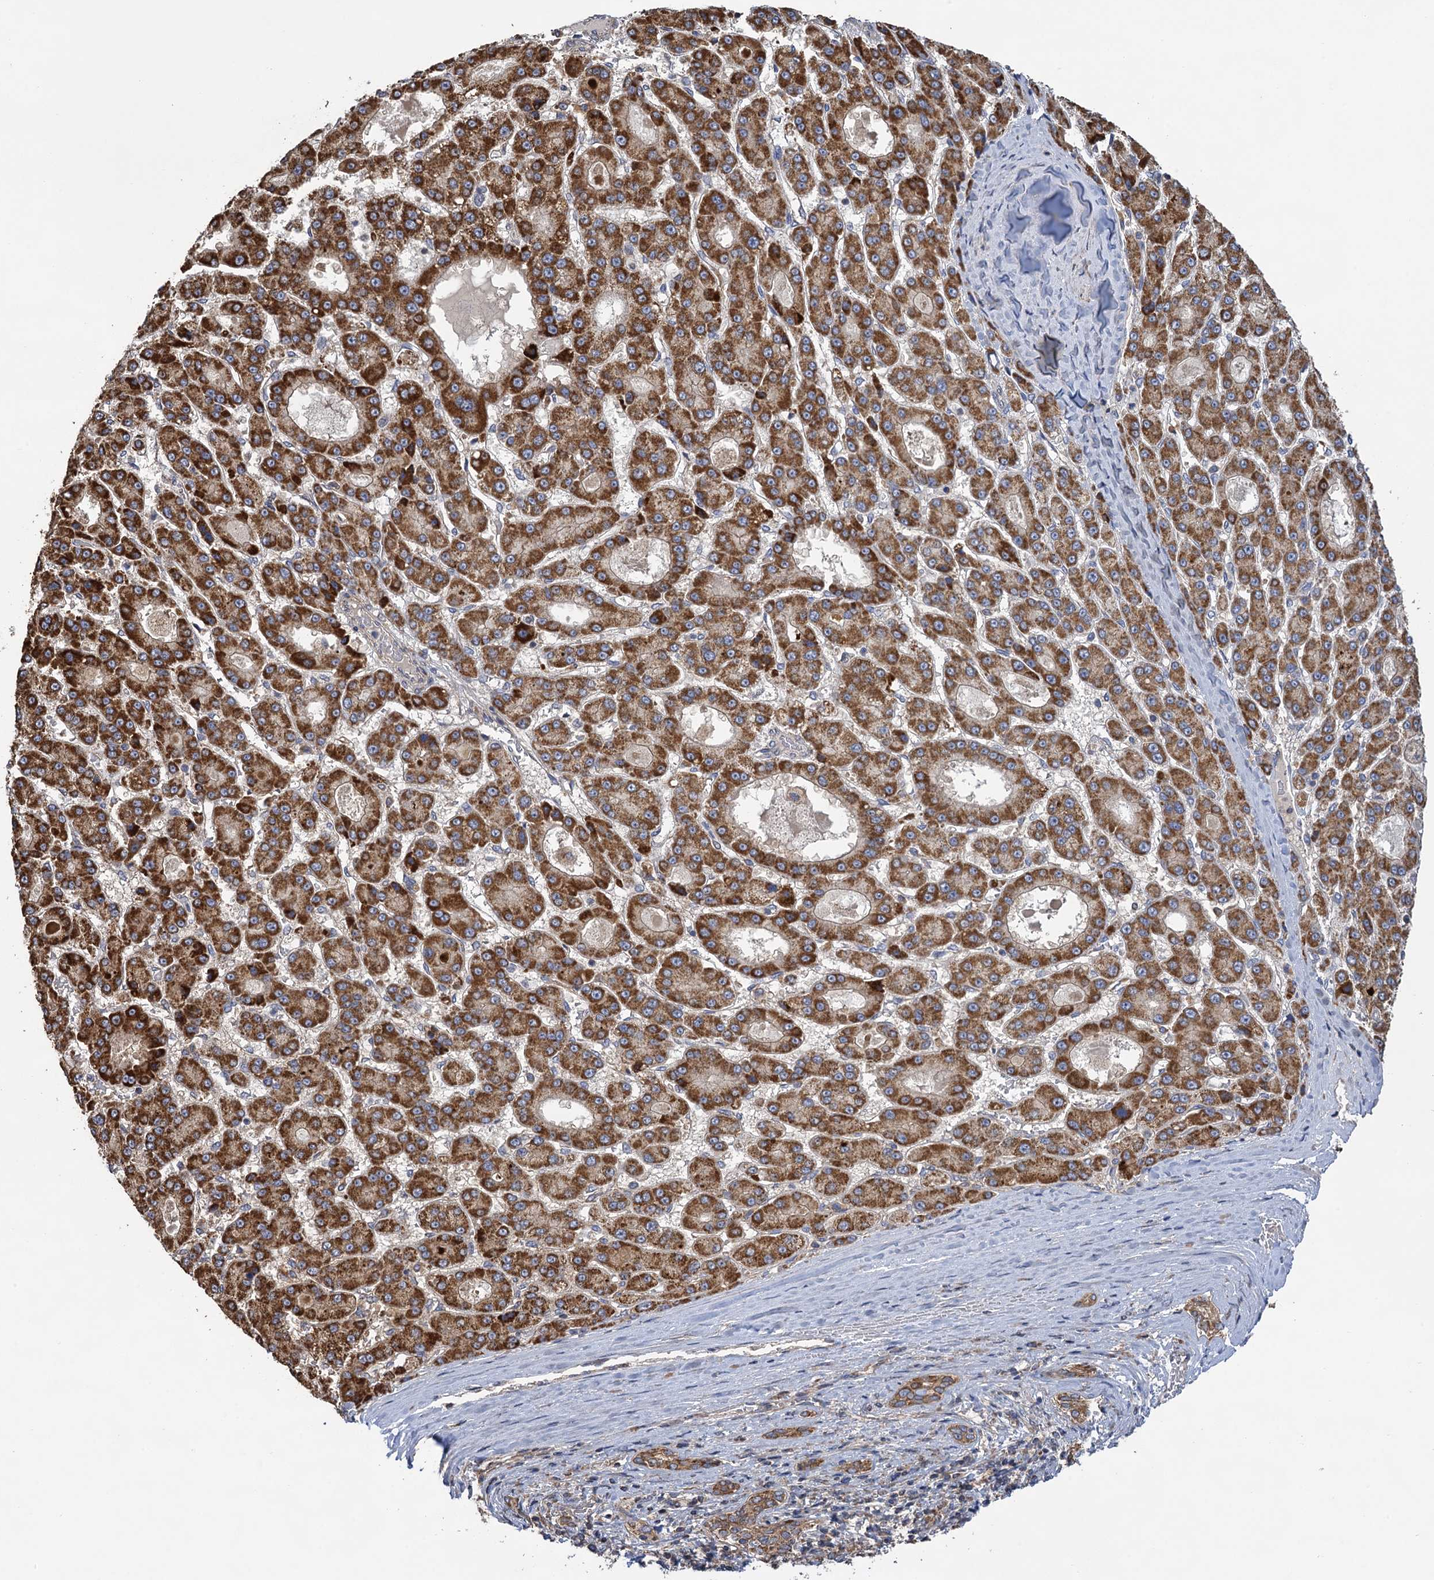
{"staining": {"intensity": "strong", "quantity": ">75%", "location": "cytoplasmic/membranous"}, "tissue": "liver cancer", "cell_type": "Tumor cells", "image_type": "cancer", "snomed": [{"axis": "morphology", "description": "Carcinoma, Hepatocellular, NOS"}, {"axis": "topography", "description": "Liver"}], "caption": "A histopathology image of human liver cancer (hepatocellular carcinoma) stained for a protein displays strong cytoplasmic/membranous brown staining in tumor cells.", "gene": "WDR88", "patient": {"sex": "male", "age": 70}}